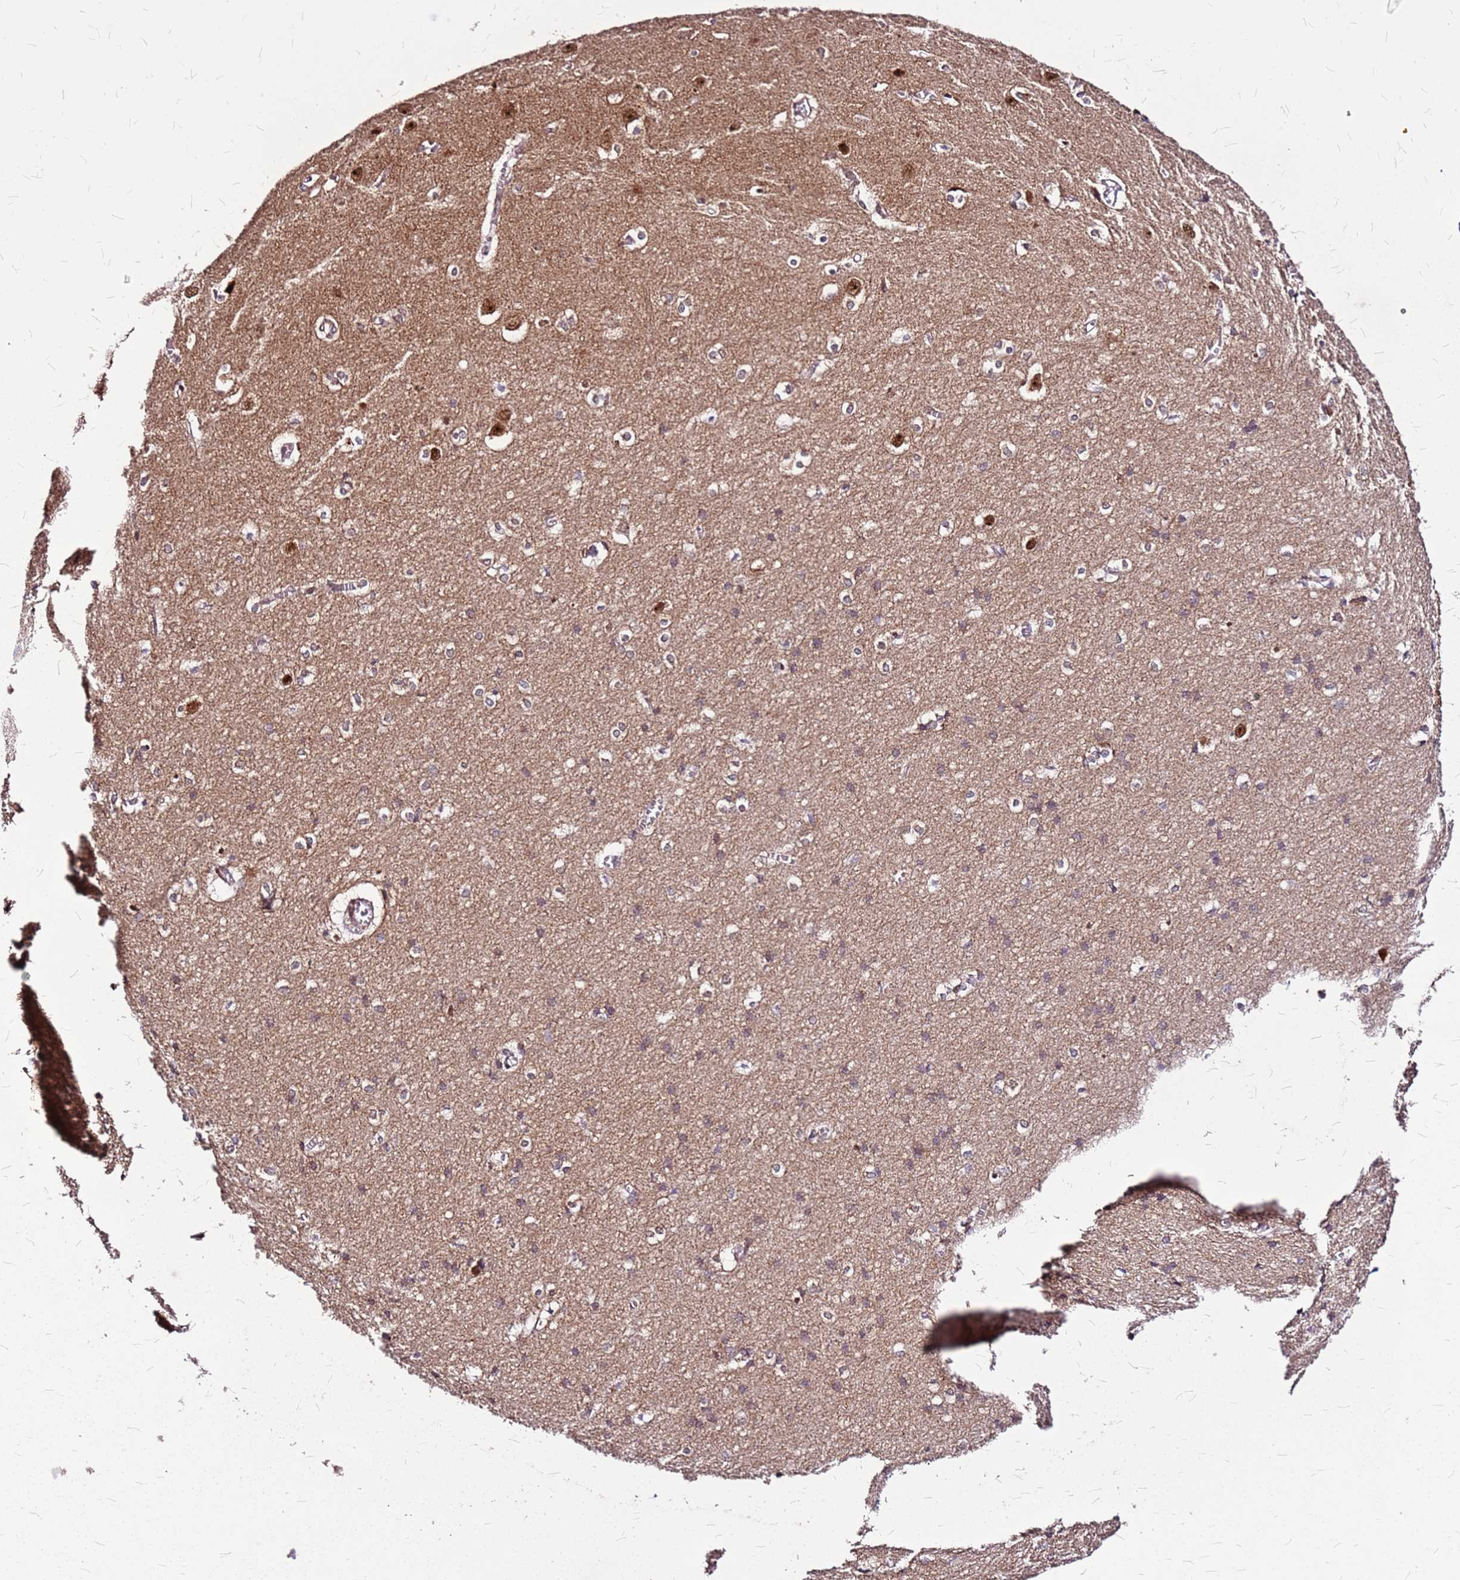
{"staining": {"intensity": "weak", "quantity": "25%-75%", "location": "cytoplasmic/membranous"}, "tissue": "cerebral cortex", "cell_type": "Endothelial cells", "image_type": "normal", "snomed": [{"axis": "morphology", "description": "Normal tissue, NOS"}, {"axis": "topography", "description": "Cerebral cortex"}], "caption": "Endothelial cells exhibit low levels of weak cytoplasmic/membranous expression in approximately 25%-75% of cells in normal cerebral cortex. (IHC, brightfield microscopy, high magnification).", "gene": "OR51T1", "patient": {"sex": "male", "age": 37}}